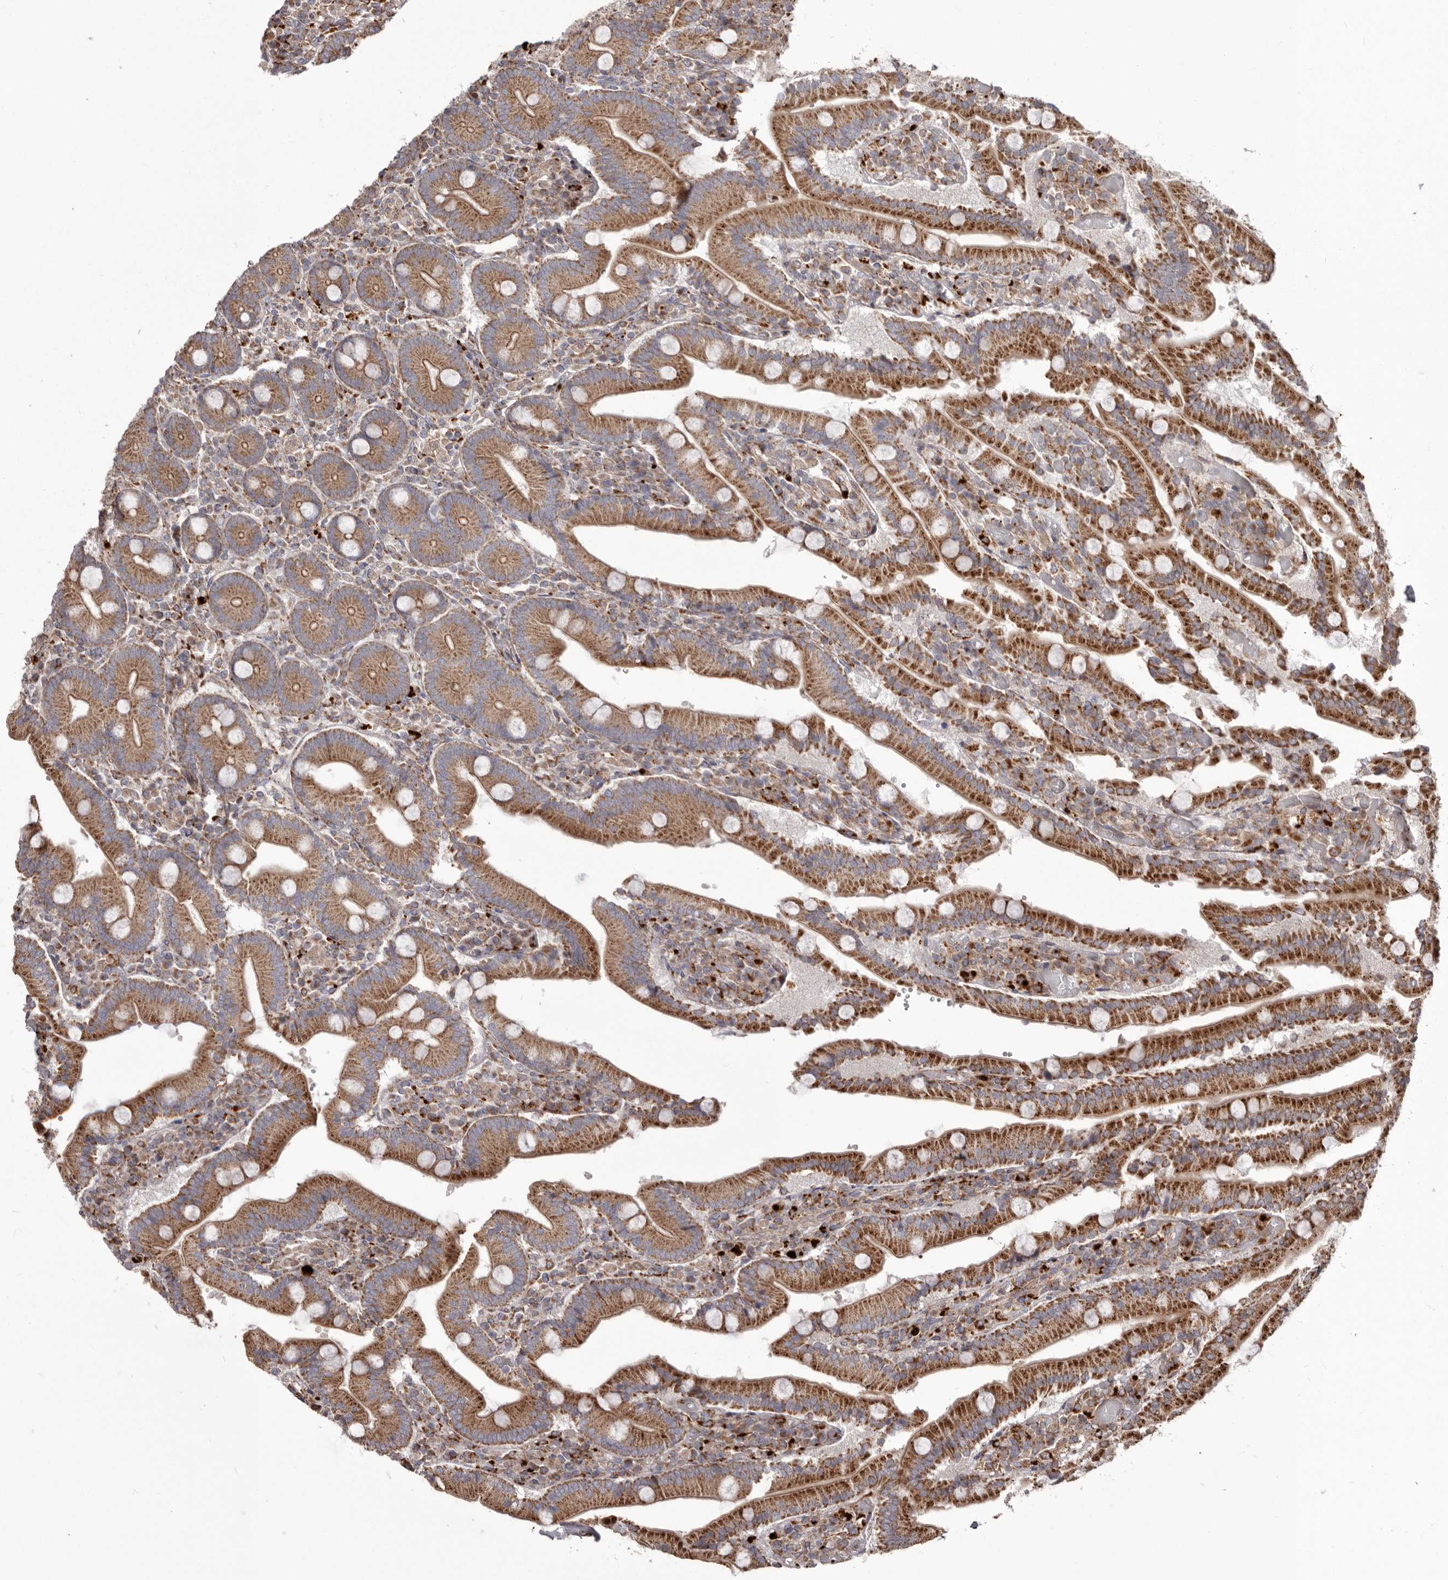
{"staining": {"intensity": "strong", "quantity": ">75%", "location": "cytoplasmic/membranous"}, "tissue": "duodenum", "cell_type": "Glandular cells", "image_type": "normal", "snomed": [{"axis": "morphology", "description": "Normal tissue, NOS"}, {"axis": "topography", "description": "Duodenum"}], "caption": "A photomicrograph showing strong cytoplasmic/membranous positivity in approximately >75% of glandular cells in benign duodenum, as visualized by brown immunohistochemical staining.", "gene": "NUP43", "patient": {"sex": "female", "age": 62}}